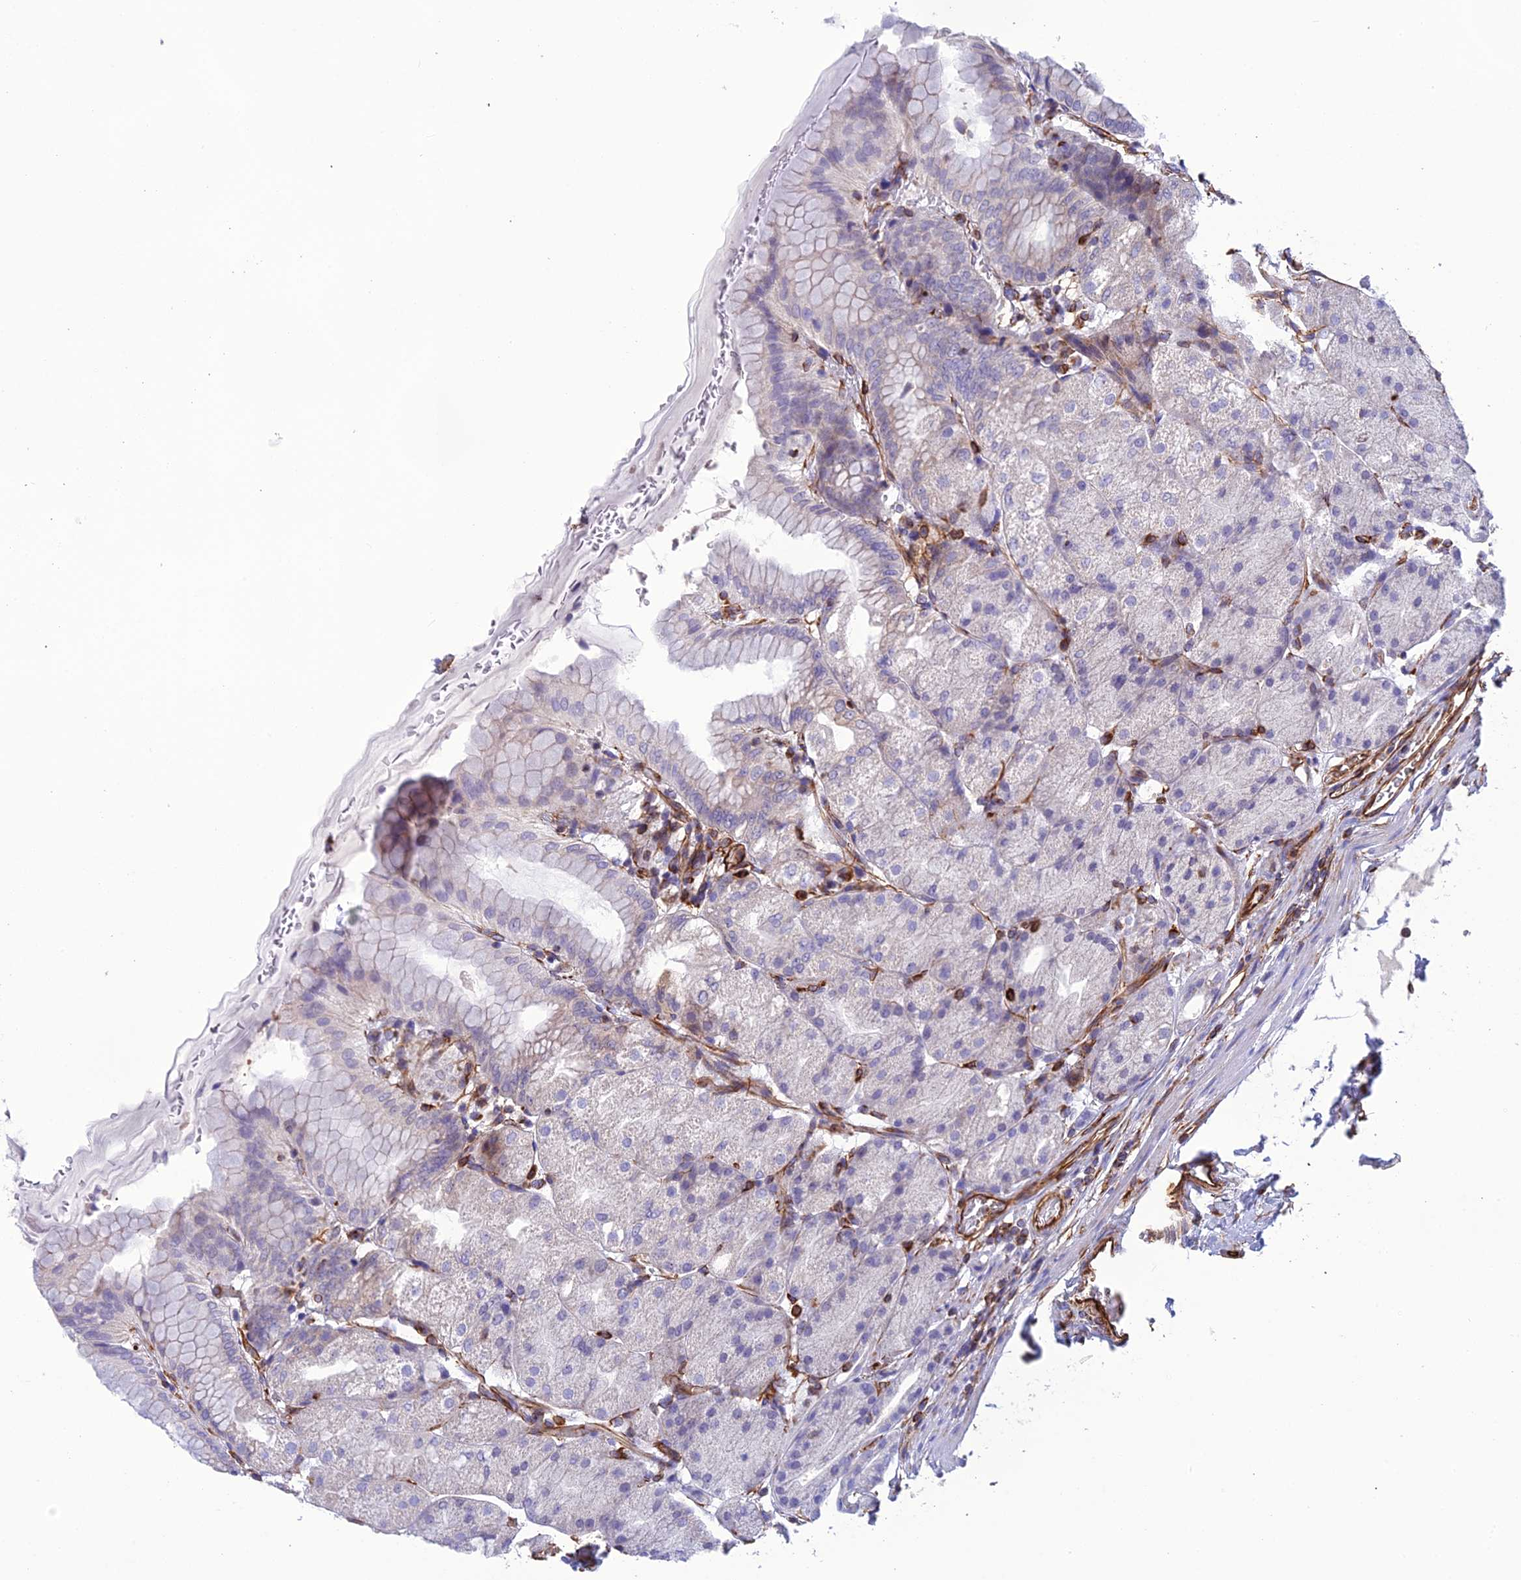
{"staining": {"intensity": "weak", "quantity": "<25%", "location": "cytoplasmic/membranous"}, "tissue": "stomach", "cell_type": "Glandular cells", "image_type": "normal", "snomed": [{"axis": "morphology", "description": "Normal tissue, NOS"}, {"axis": "topography", "description": "Stomach, upper"}, {"axis": "topography", "description": "Stomach, lower"}], "caption": "High magnification brightfield microscopy of unremarkable stomach stained with DAB (brown) and counterstained with hematoxylin (blue): glandular cells show no significant staining. The staining is performed using DAB (3,3'-diaminobenzidine) brown chromogen with nuclei counter-stained in using hematoxylin.", "gene": "FBXL20", "patient": {"sex": "male", "age": 62}}